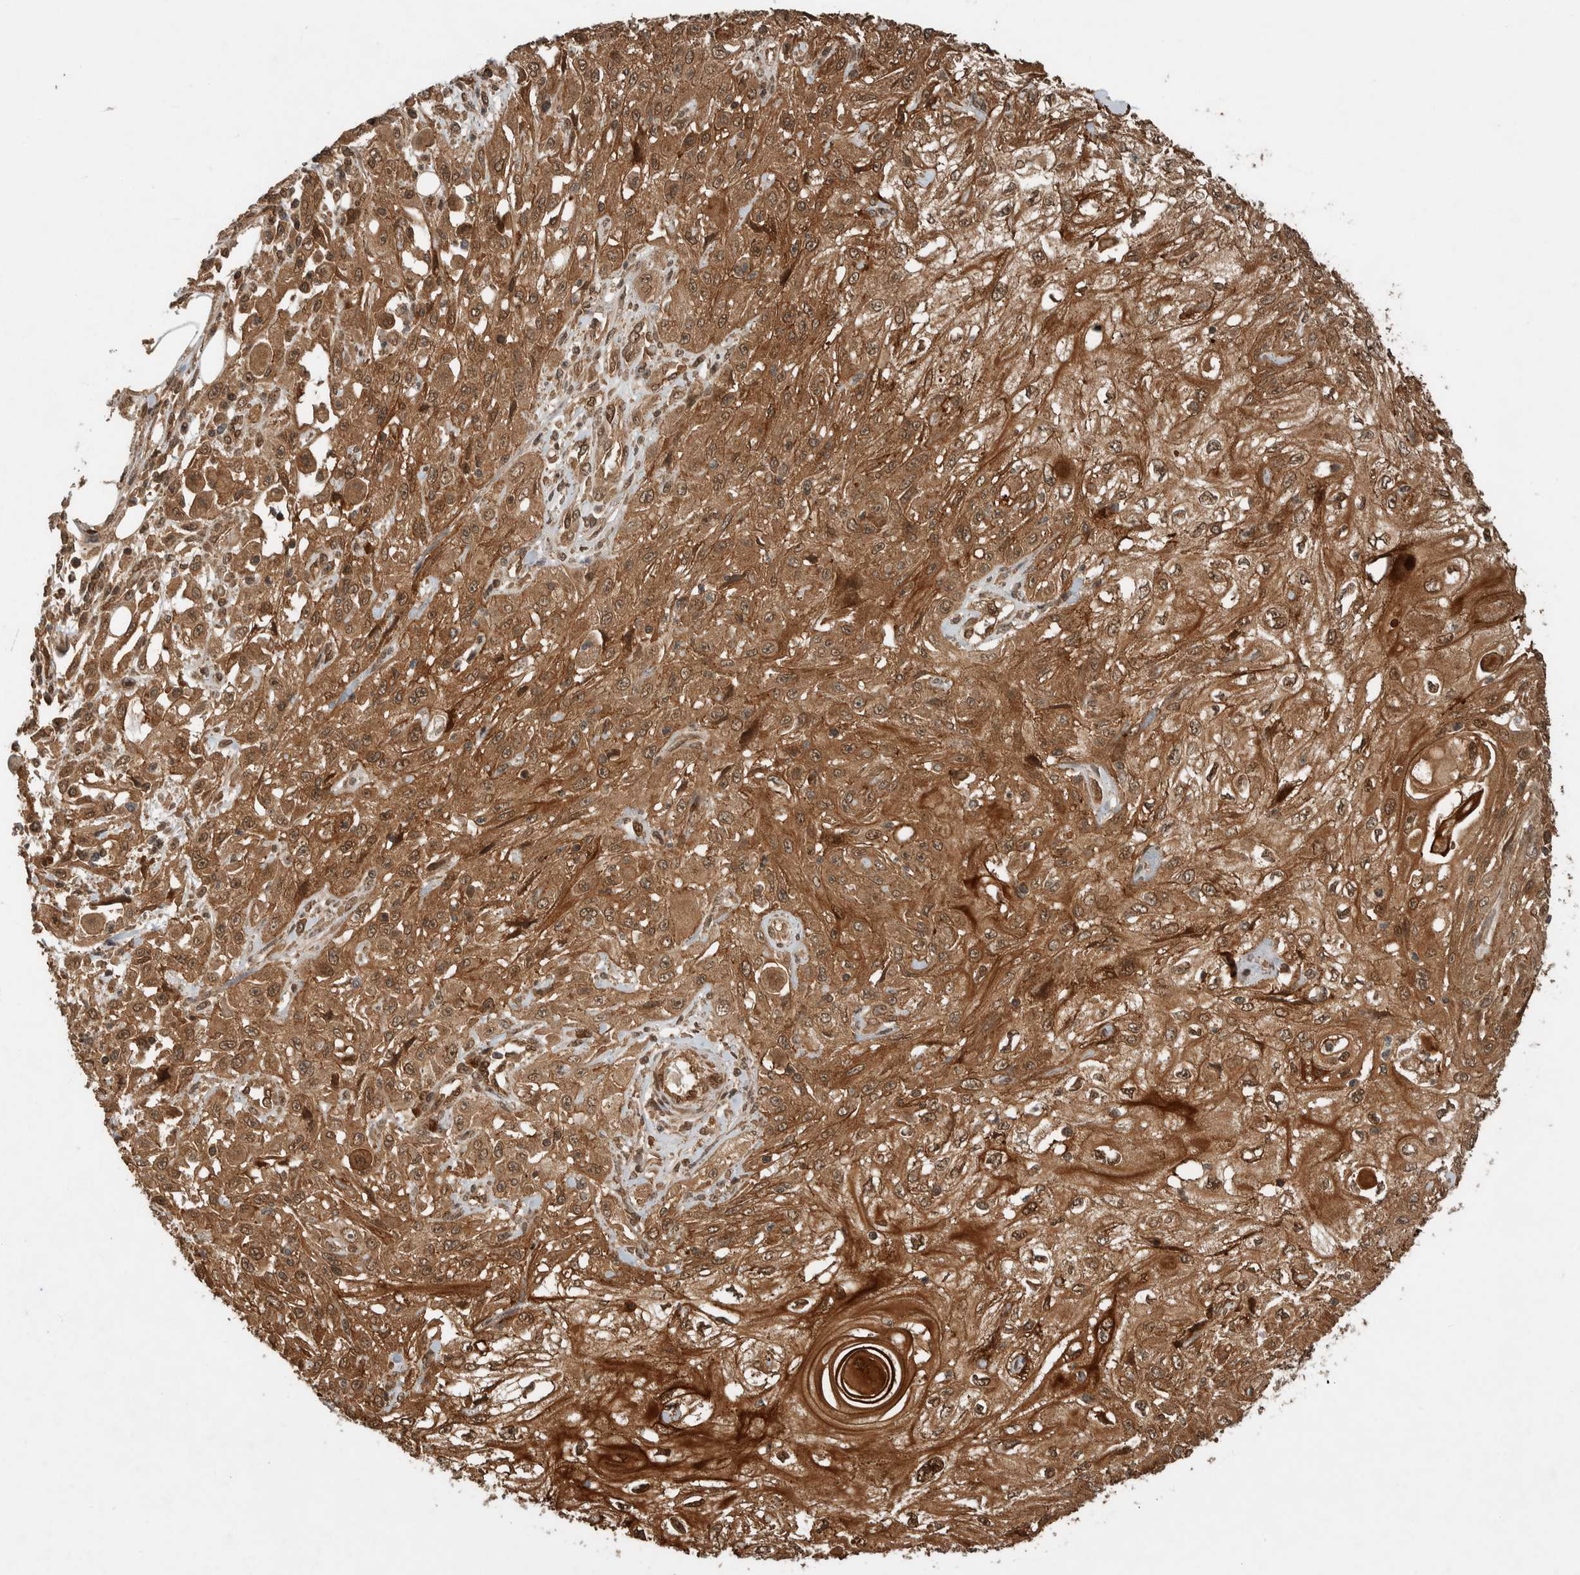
{"staining": {"intensity": "moderate", "quantity": ">75%", "location": "cytoplasmic/membranous"}, "tissue": "skin cancer", "cell_type": "Tumor cells", "image_type": "cancer", "snomed": [{"axis": "morphology", "description": "Squamous cell carcinoma, NOS"}, {"axis": "morphology", "description": "Squamous cell carcinoma, metastatic, NOS"}, {"axis": "topography", "description": "Skin"}, {"axis": "topography", "description": "Lymph node"}], "caption": "A photomicrograph of human skin cancer stained for a protein exhibits moderate cytoplasmic/membranous brown staining in tumor cells. The staining is performed using DAB brown chromogen to label protein expression. The nuclei are counter-stained blue using hematoxylin.", "gene": "CNTROB", "patient": {"sex": "male", "age": 75}}